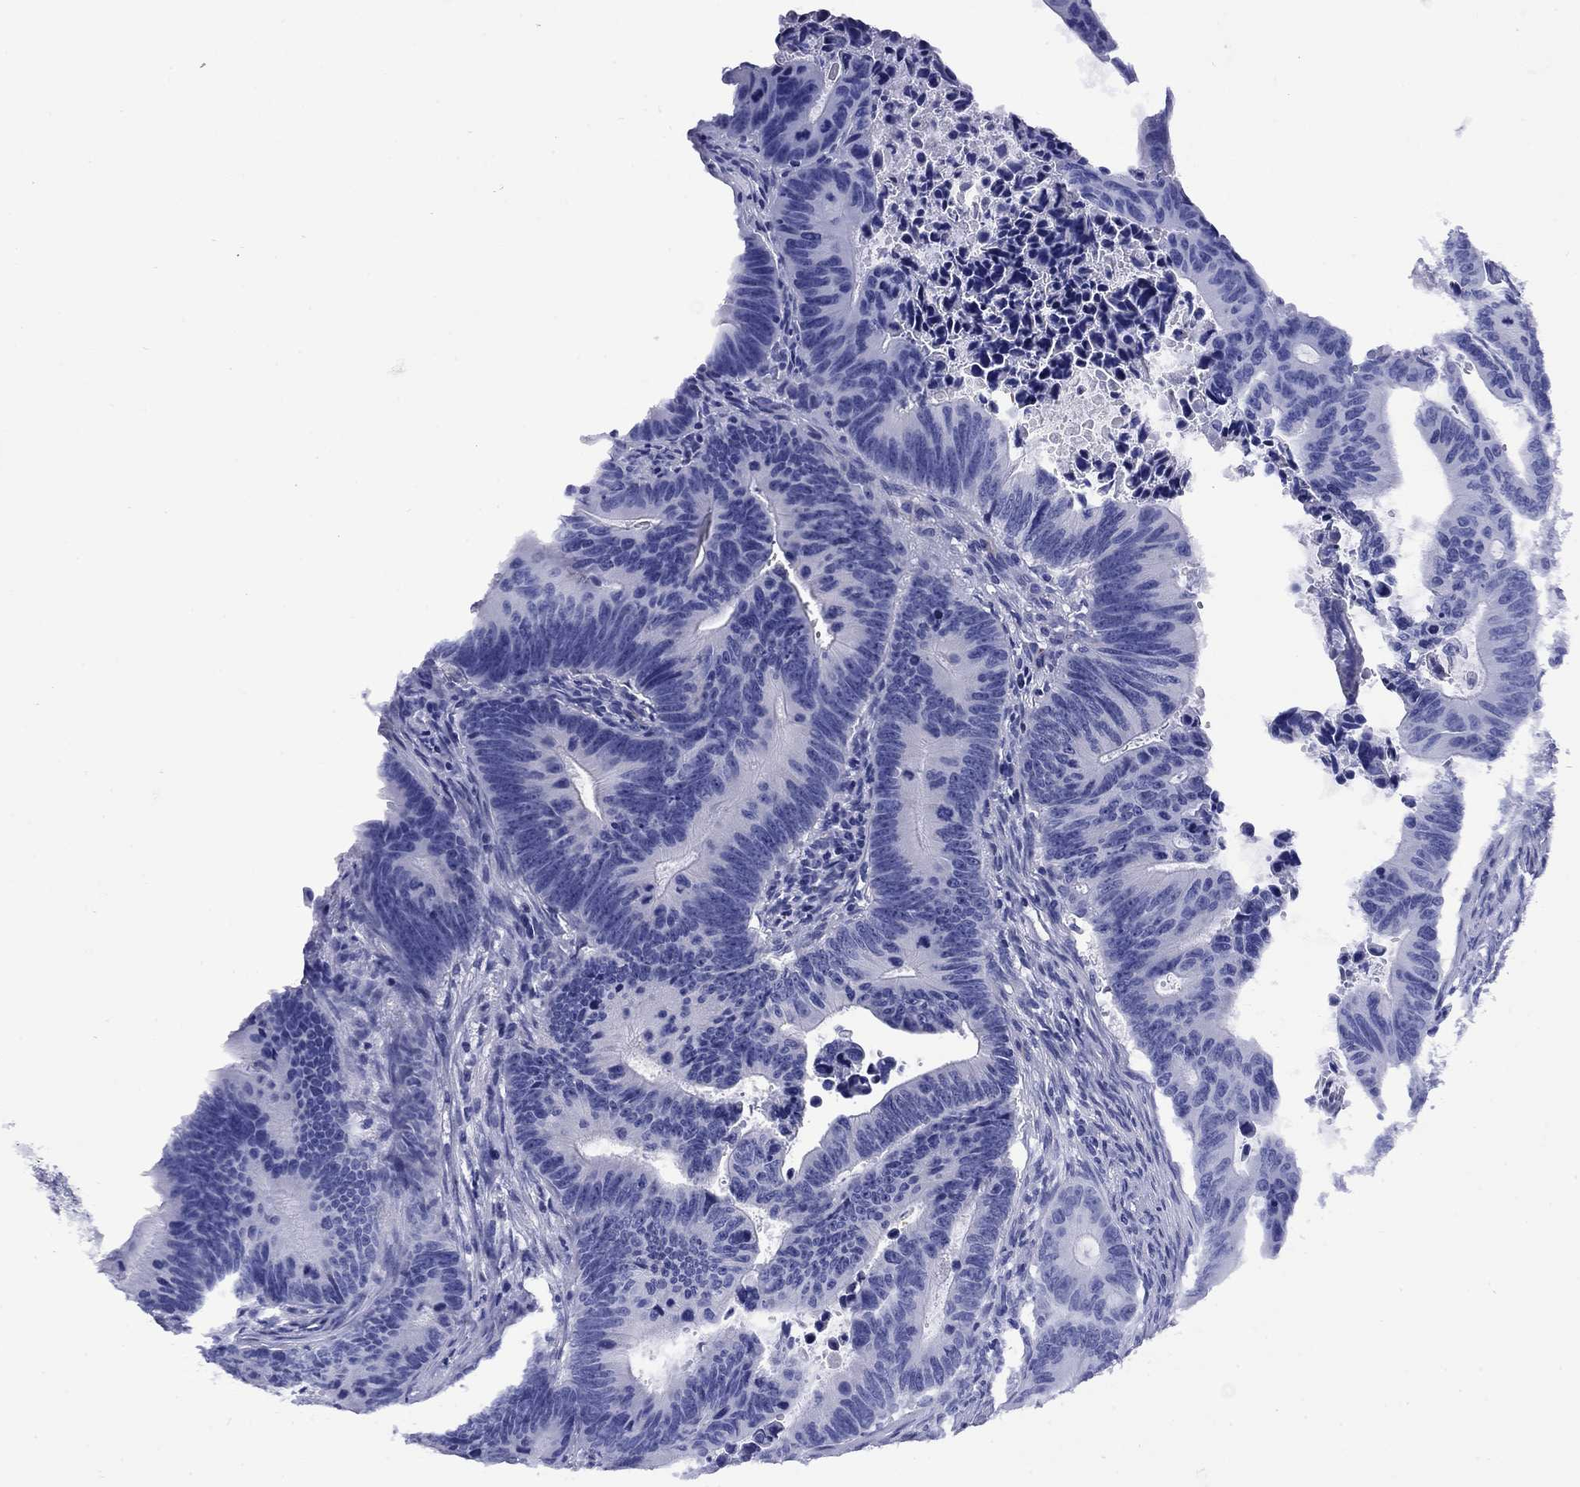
{"staining": {"intensity": "negative", "quantity": "none", "location": "none"}, "tissue": "colorectal cancer", "cell_type": "Tumor cells", "image_type": "cancer", "snomed": [{"axis": "morphology", "description": "Adenocarcinoma, NOS"}, {"axis": "topography", "description": "Colon"}], "caption": "Histopathology image shows no significant protein staining in tumor cells of colorectal cancer.", "gene": "ROM1", "patient": {"sex": "female", "age": 87}}